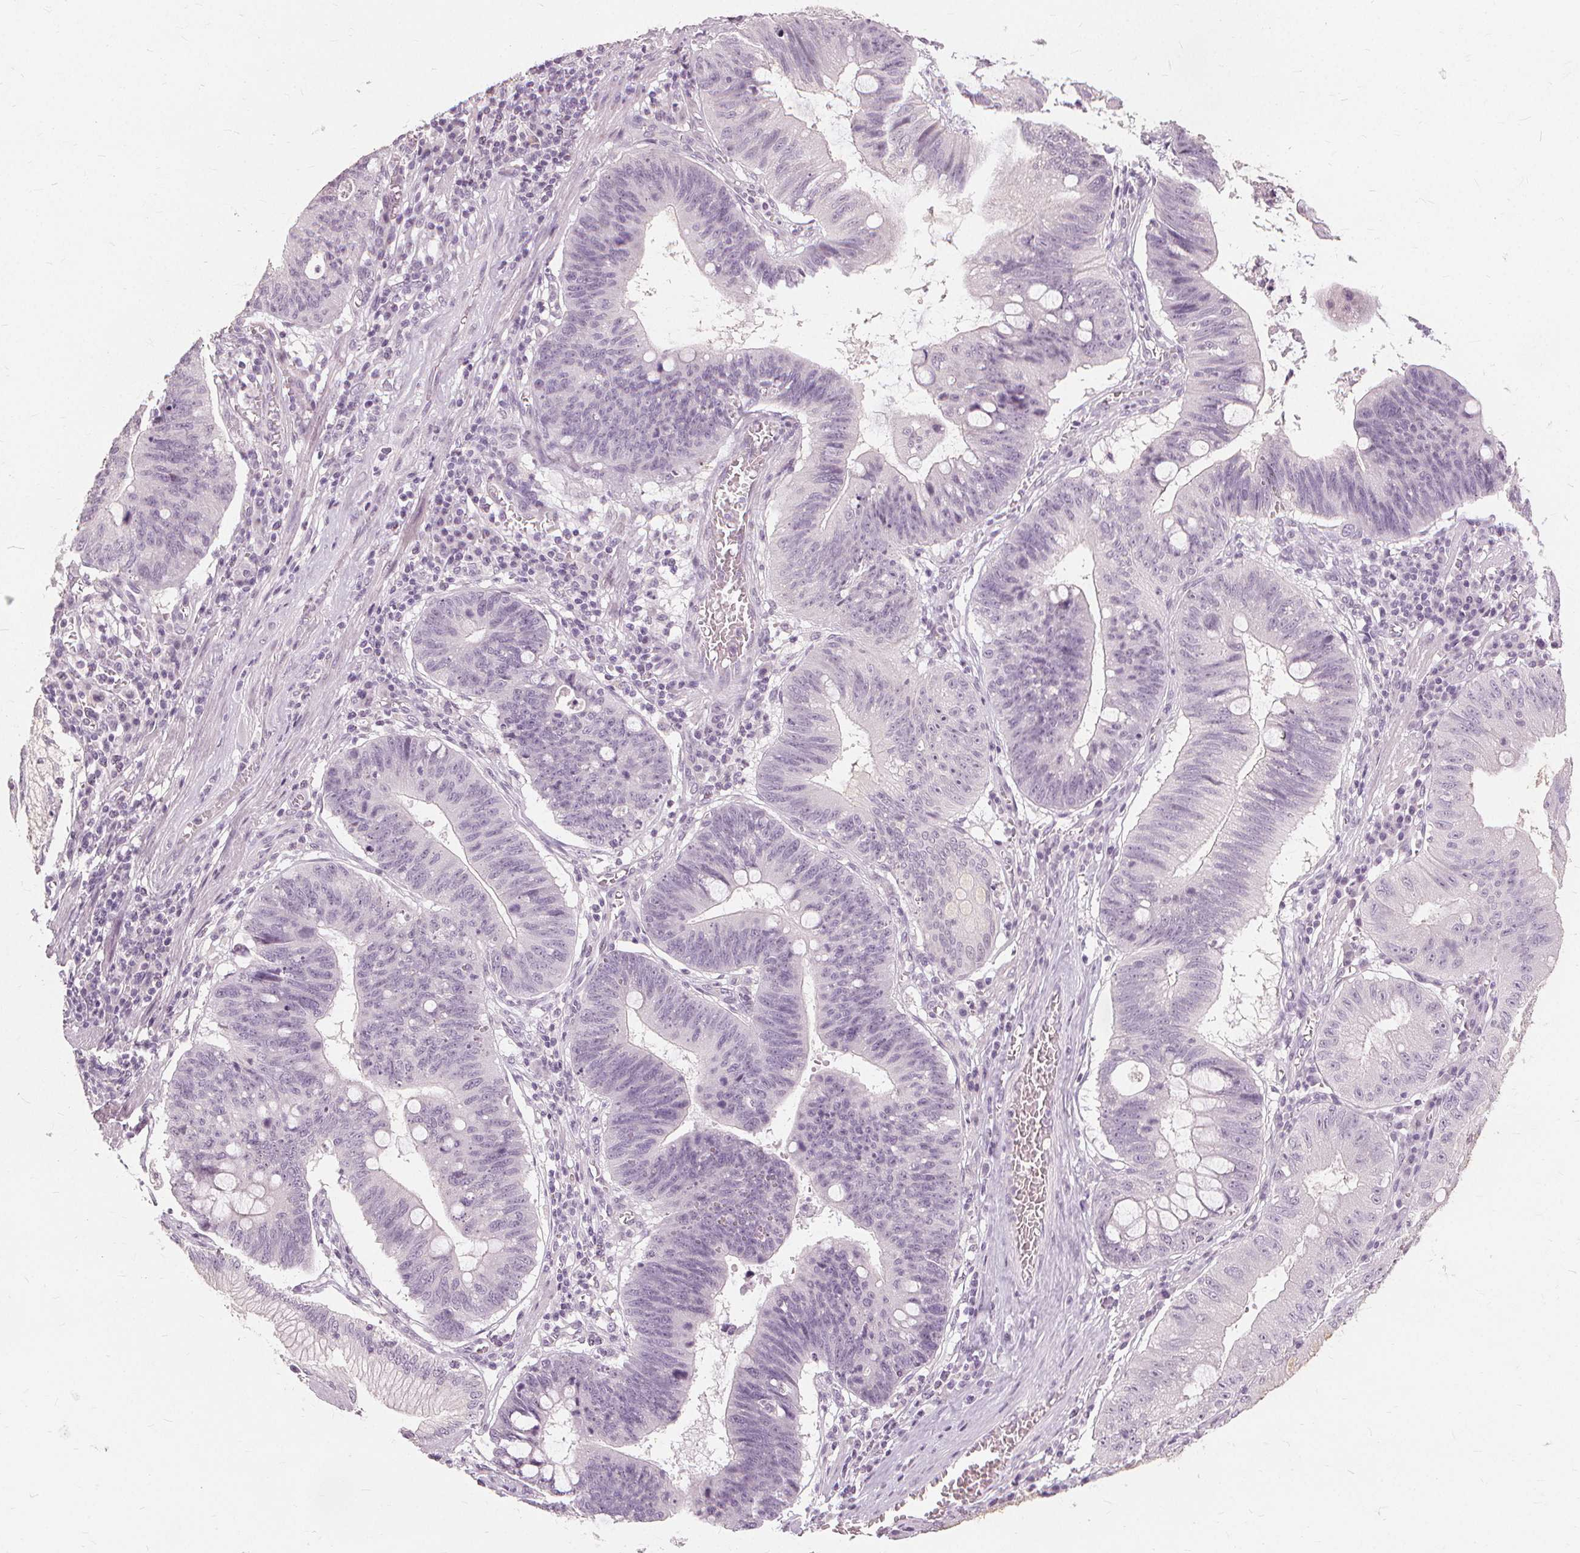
{"staining": {"intensity": "negative", "quantity": "none", "location": "none"}, "tissue": "stomach cancer", "cell_type": "Tumor cells", "image_type": "cancer", "snomed": [{"axis": "morphology", "description": "Adenocarcinoma, NOS"}, {"axis": "topography", "description": "Stomach"}], "caption": "Tumor cells are negative for protein expression in human stomach cancer (adenocarcinoma).", "gene": "SFTPD", "patient": {"sex": "male", "age": 59}}